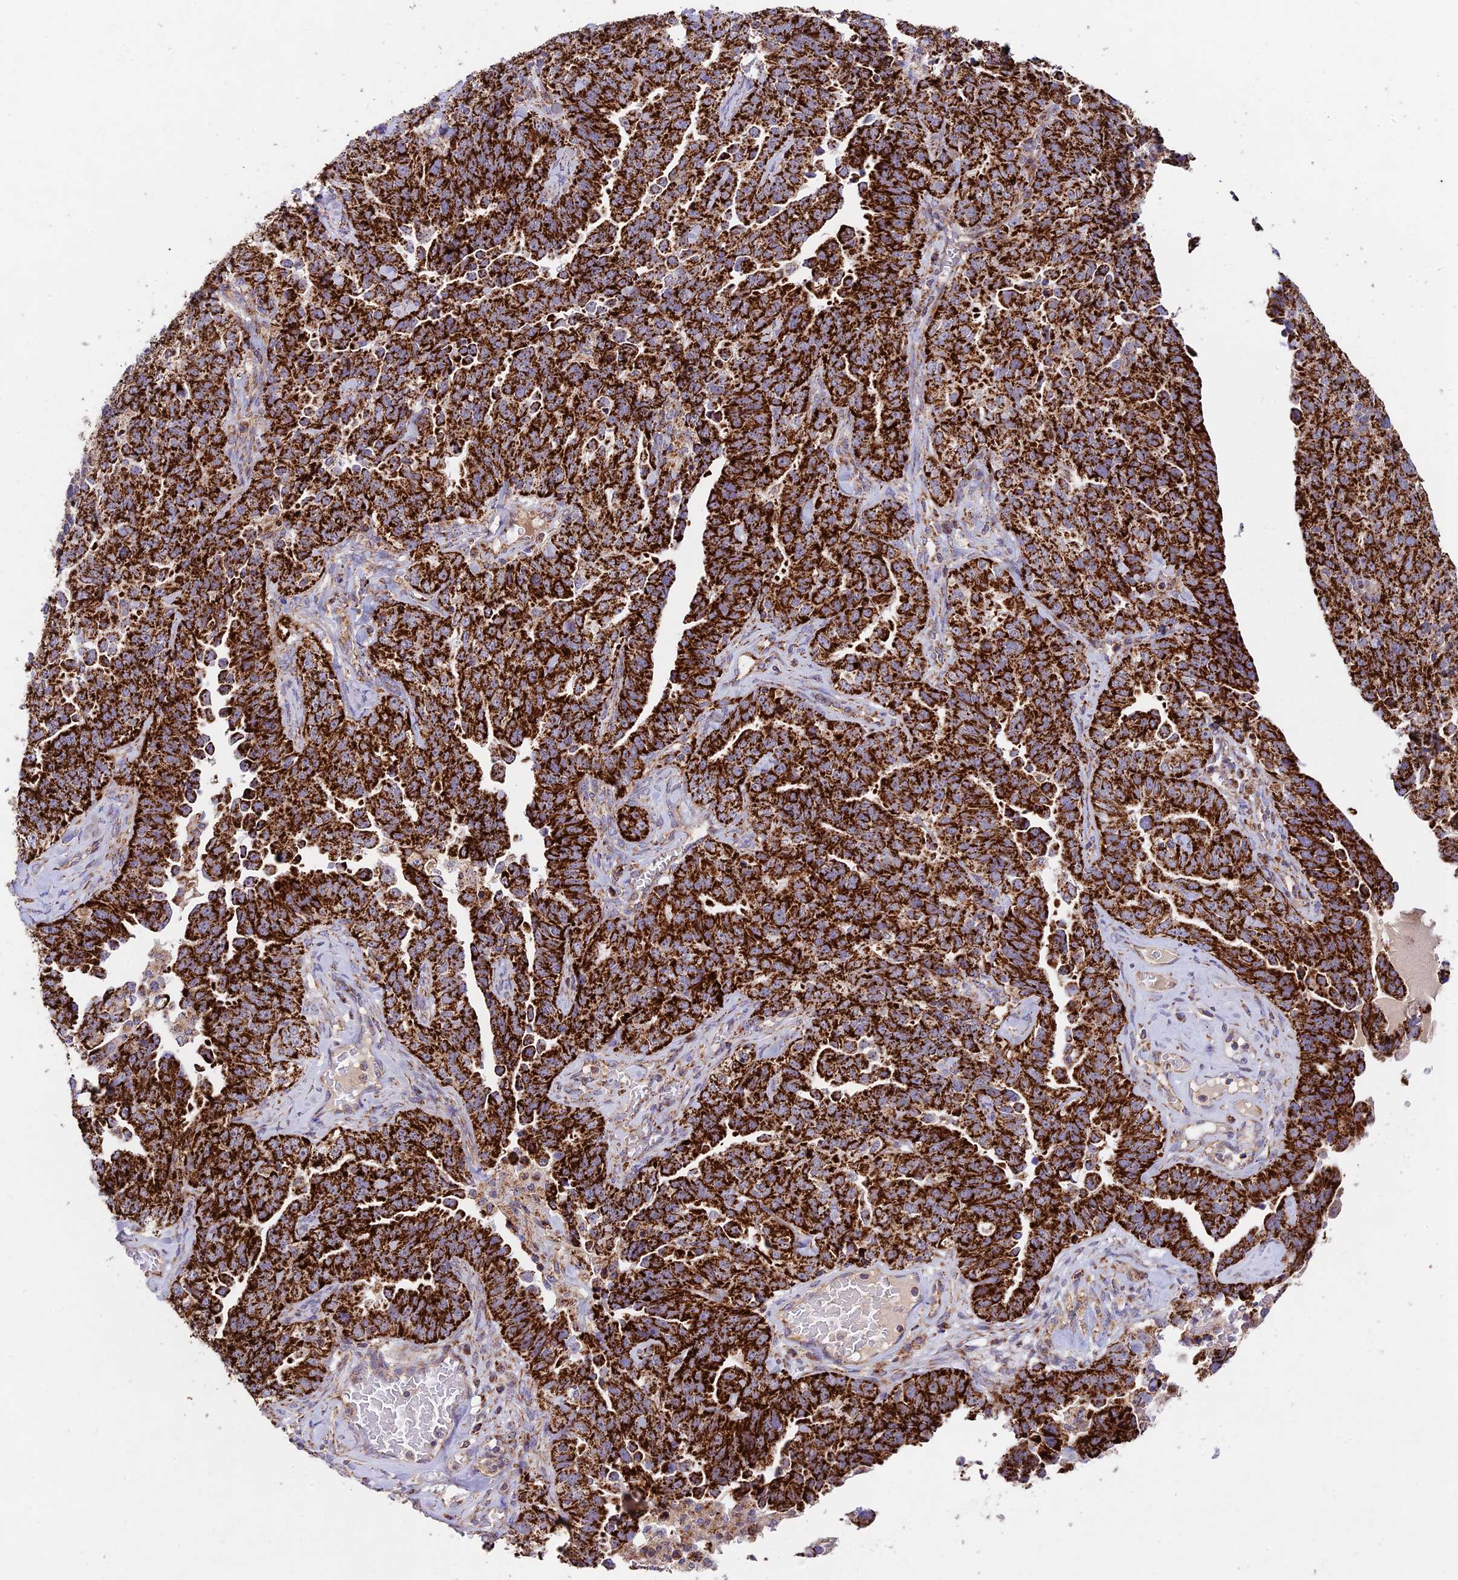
{"staining": {"intensity": "strong", "quantity": ">75%", "location": "cytoplasmic/membranous"}, "tissue": "ovarian cancer", "cell_type": "Tumor cells", "image_type": "cancer", "snomed": [{"axis": "morphology", "description": "Carcinoma, endometroid"}, {"axis": "topography", "description": "Ovary"}], "caption": "Protein staining shows strong cytoplasmic/membranous staining in about >75% of tumor cells in ovarian cancer. The staining is performed using DAB brown chromogen to label protein expression. The nuclei are counter-stained blue using hematoxylin.", "gene": "KHDC3L", "patient": {"sex": "female", "age": 62}}